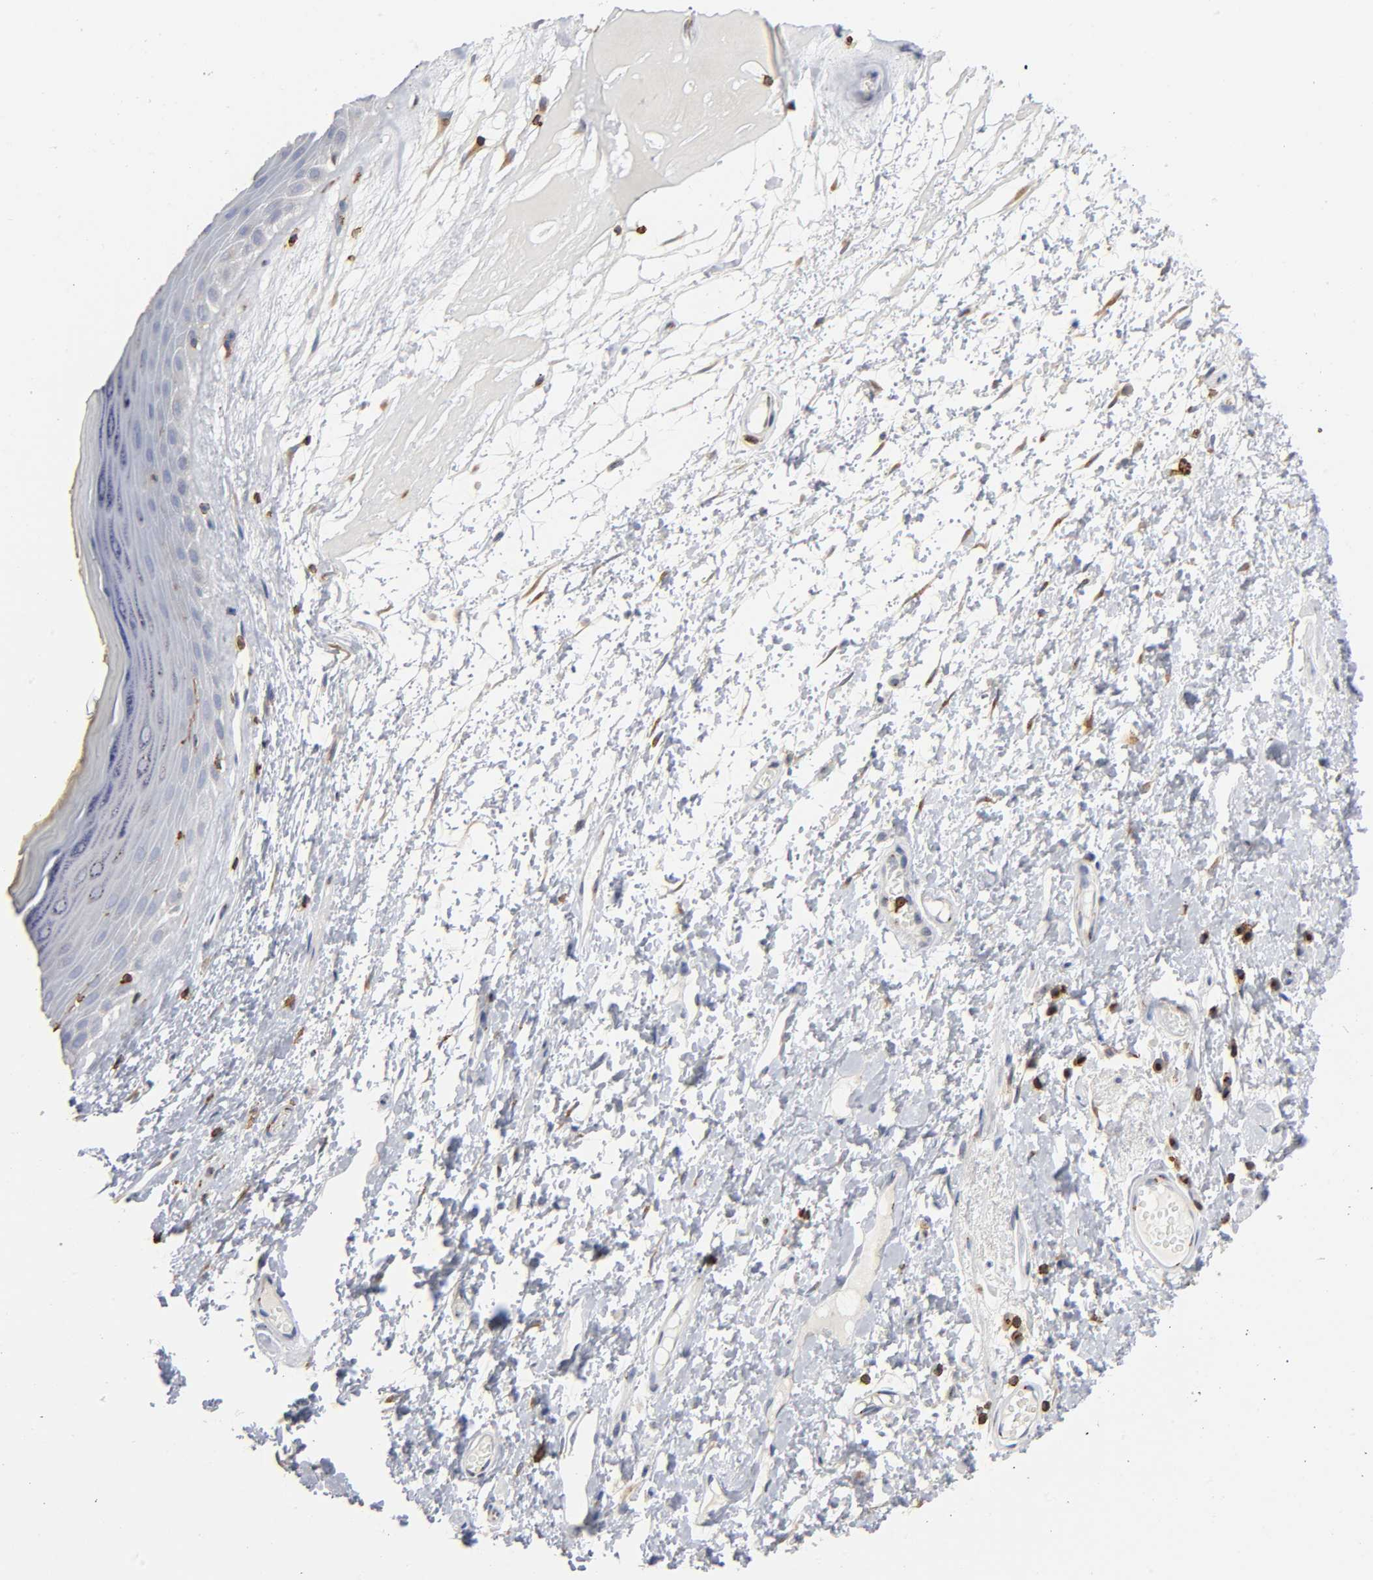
{"staining": {"intensity": "moderate", "quantity": "<25%", "location": "cytoplasmic/membranous"}, "tissue": "skin", "cell_type": "Epidermal cells", "image_type": "normal", "snomed": [{"axis": "morphology", "description": "Normal tissue, NOS"}, {"axis": "morphology", "description": "Inflammation, NOS"}, {"axis": "topography", "description": "Vulva"}], "caption": "Protein expression analysis of unremarkable skin demonstrates moderate cytoplasmic/membranous expression in about <25% of epidermal cells. The staining is performed using DAB (3,3'-diaminobenzidine) brown chromogen to label protein expression. The nuclei are counter-stained blue using hematoxylin.", "gene": "CAPN10", "patient": {"sex": "female", "age": 84}}